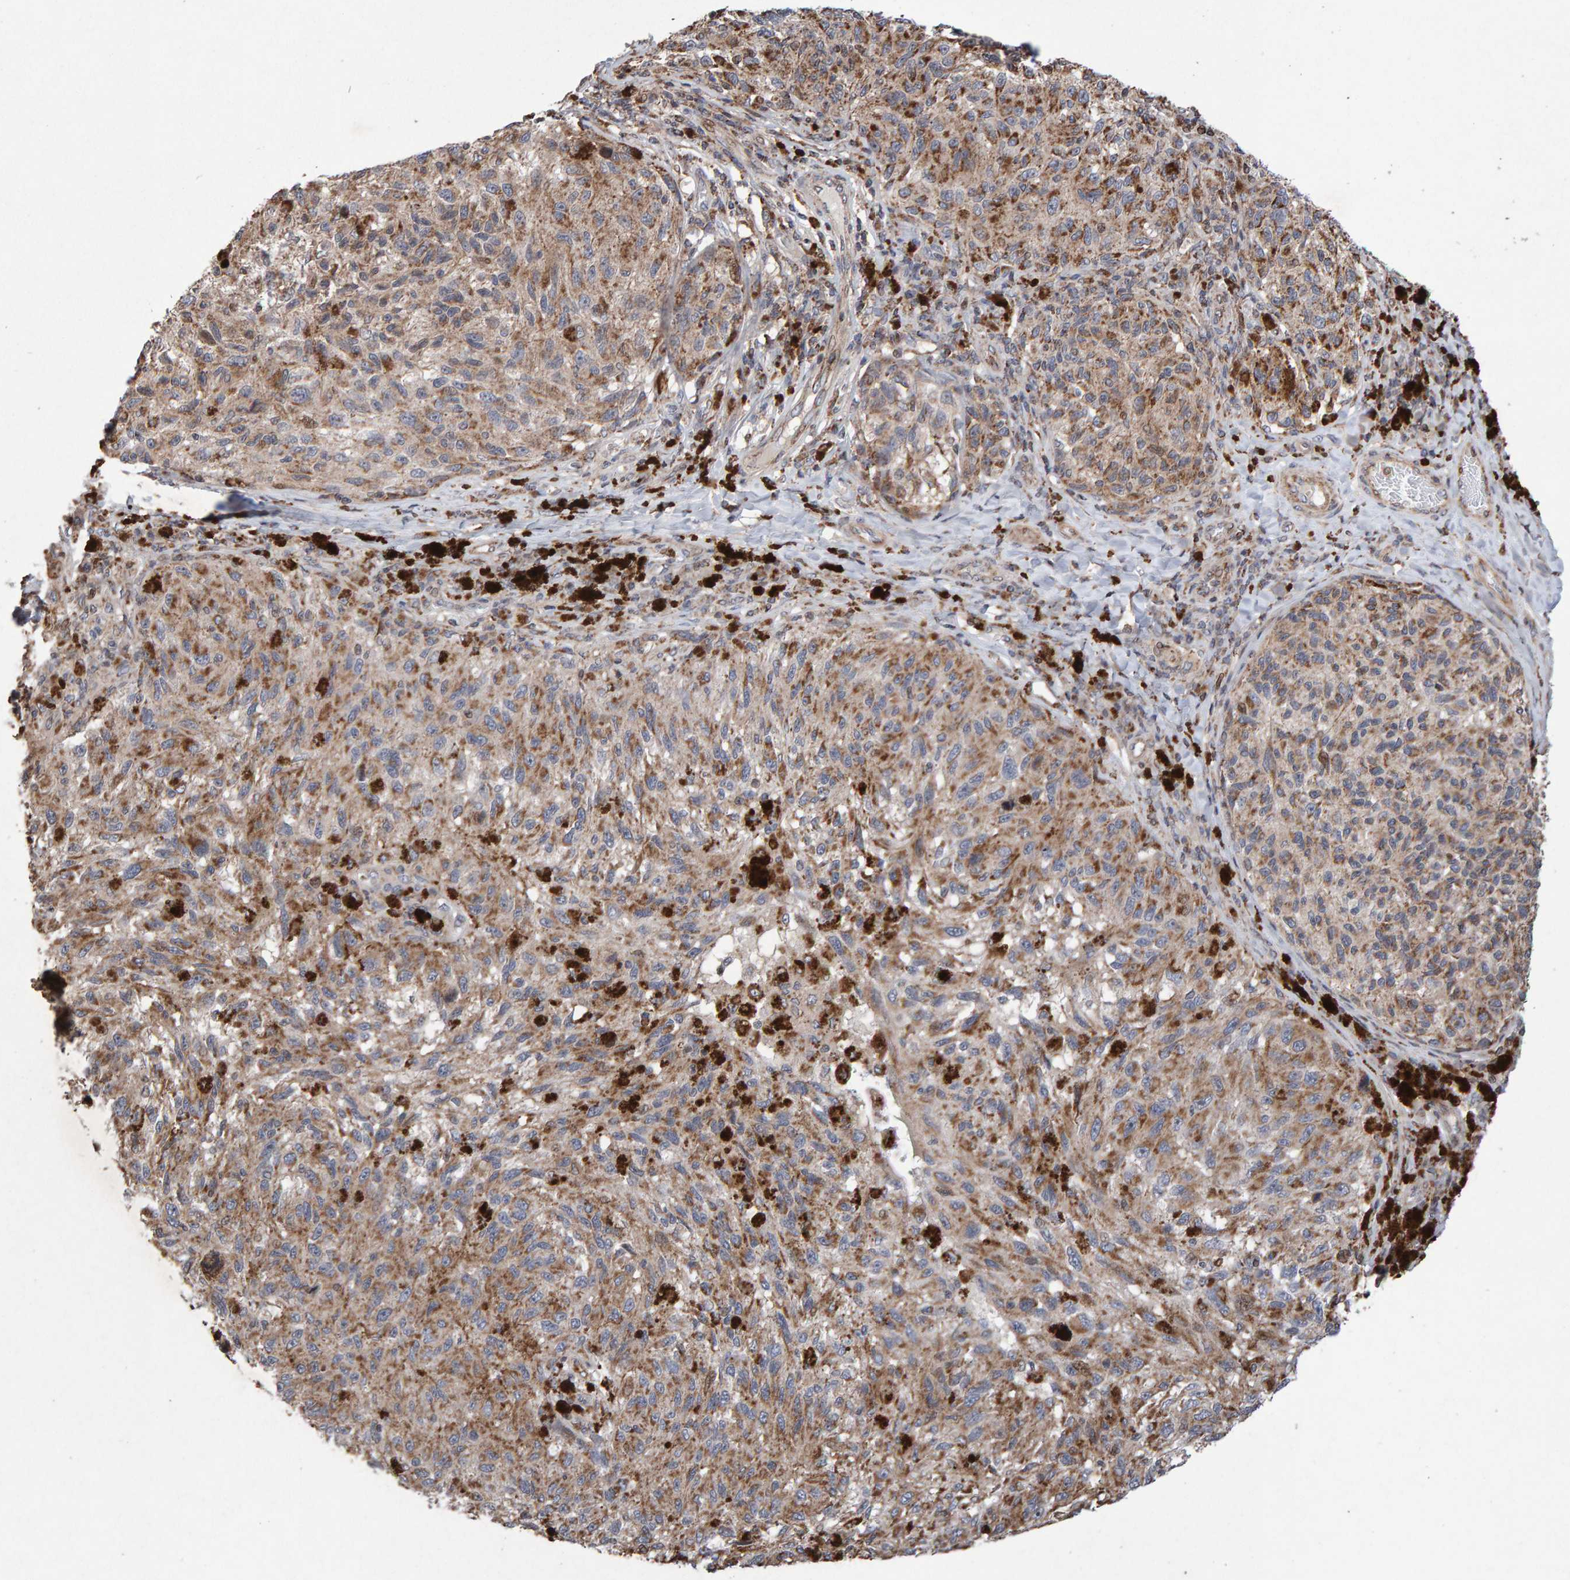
{"staining": {"intensity": "moderate", "quantity": "25%-75%", "location": "cytoplasmic/membranous"}, "tissue": "melanoma", "cell_type": "Tumor cells", "image_type": "cancer", "snomed": [{"axis": "morphology", "description": "Malignant melanoma, NOS"}, {"axis": "topography", "description": "Skin"}], "caption": "Protein expression analysis of malignant melanoma exhibits moderate cytoplasmic/membranous expression in approximately 25%-75% of tumor cells.", "gene": "PECR", "patient": {"sex": "female", "age": 73}}